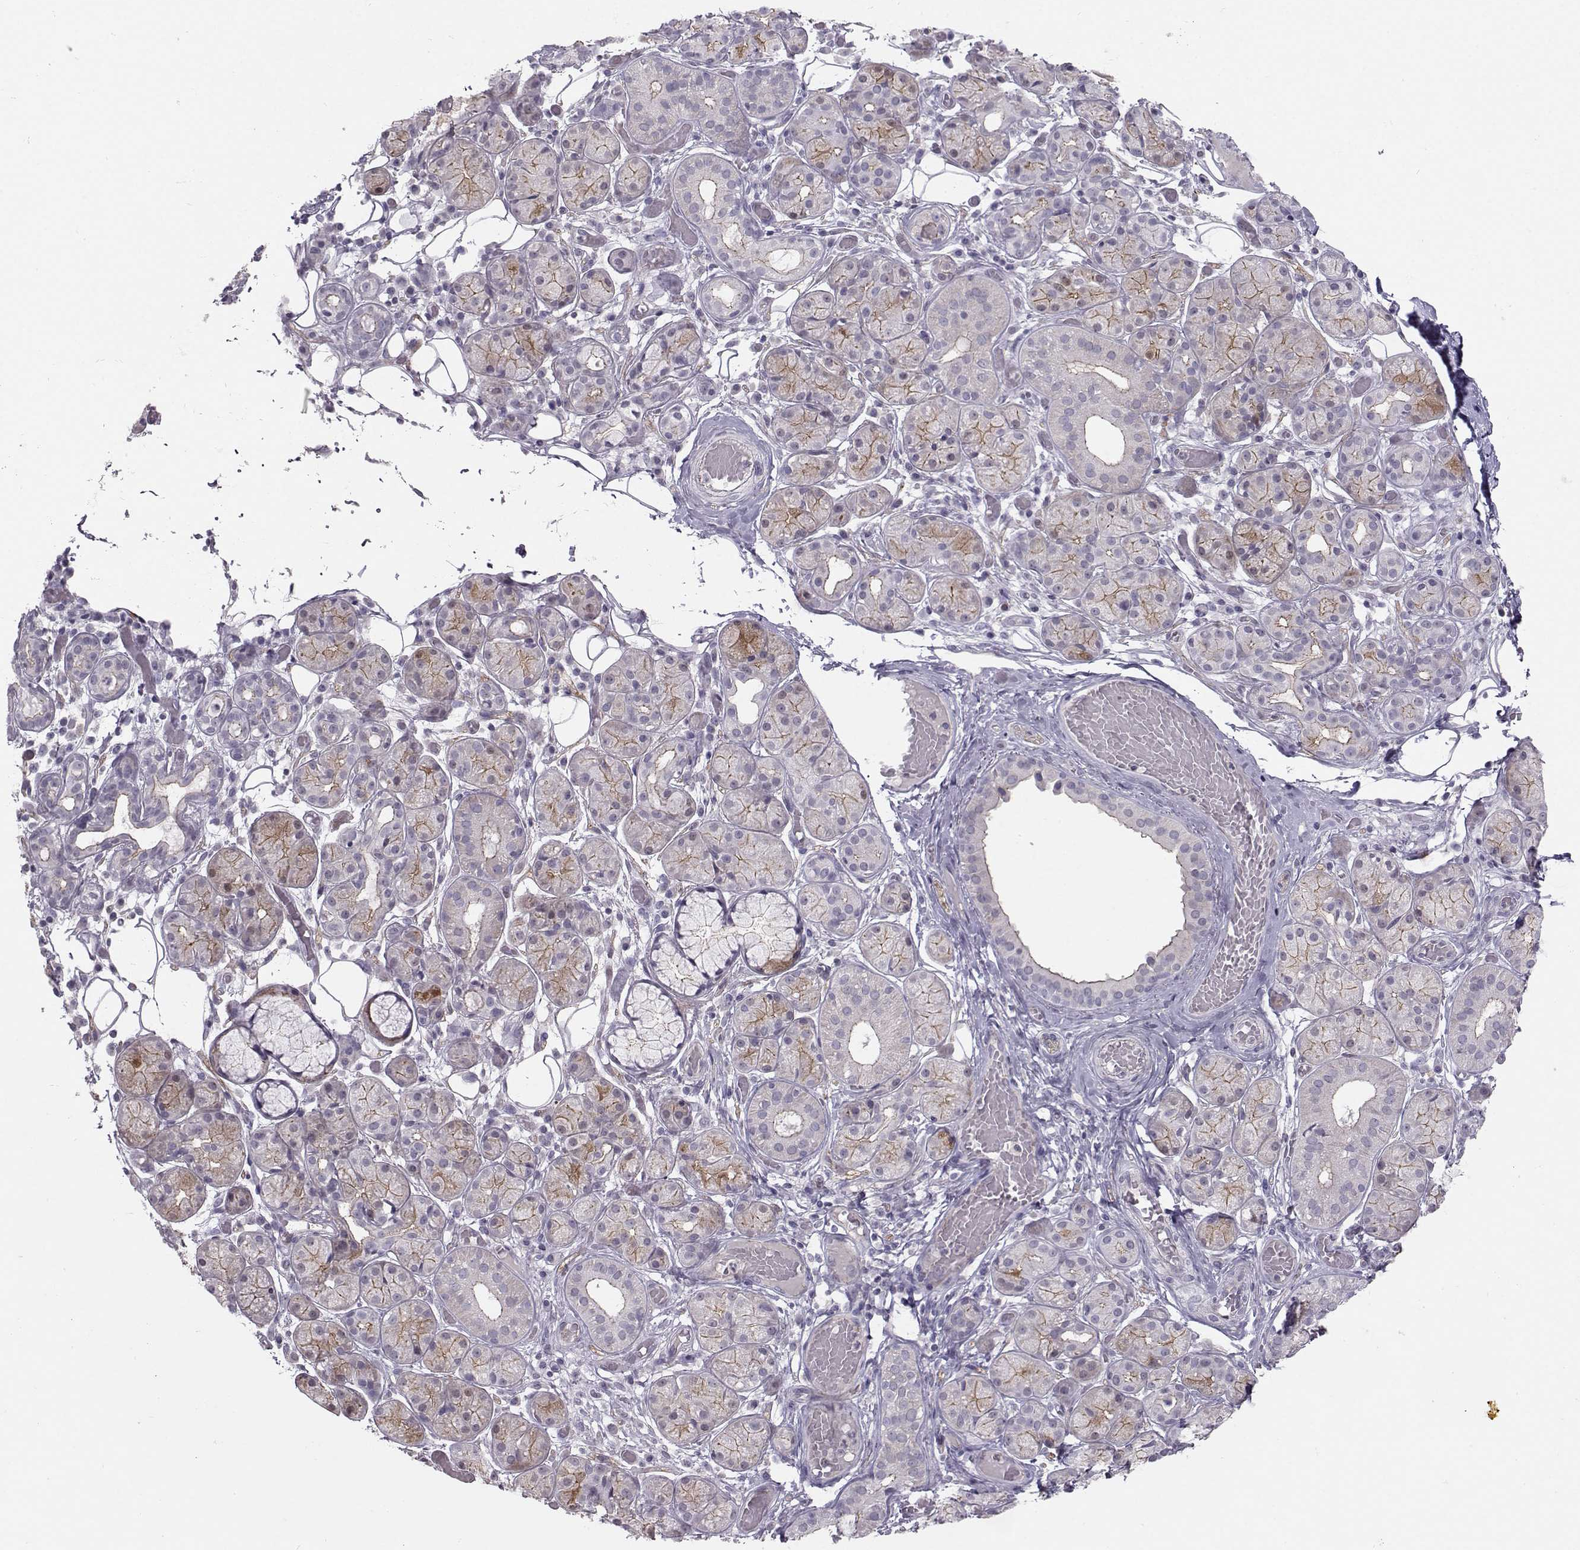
{"staining": {"intensity": "weak", "quantity": "25%-75%", "location": "cytoplasmic/membranous"}, "tissue": "salivary gland", "cell_type": "Glandular cells", "image_type": "normal", "snomed": [{"axis": "morphology", "description": "Normal tissue, NOS"}, {"axis": "topography", "description": "Salivary gland"}, {"axis": "topography", "description": "Peripheral nerve tissue"}], "caption": "DAB immunohistochemical staining of unremarkable salivary gland shows weak cytoplasmic/membranous protein positivity in about 25%-75% of glandular cells.", "gene": "MAST1", "patient": {"sex": "male", "age": 71}}